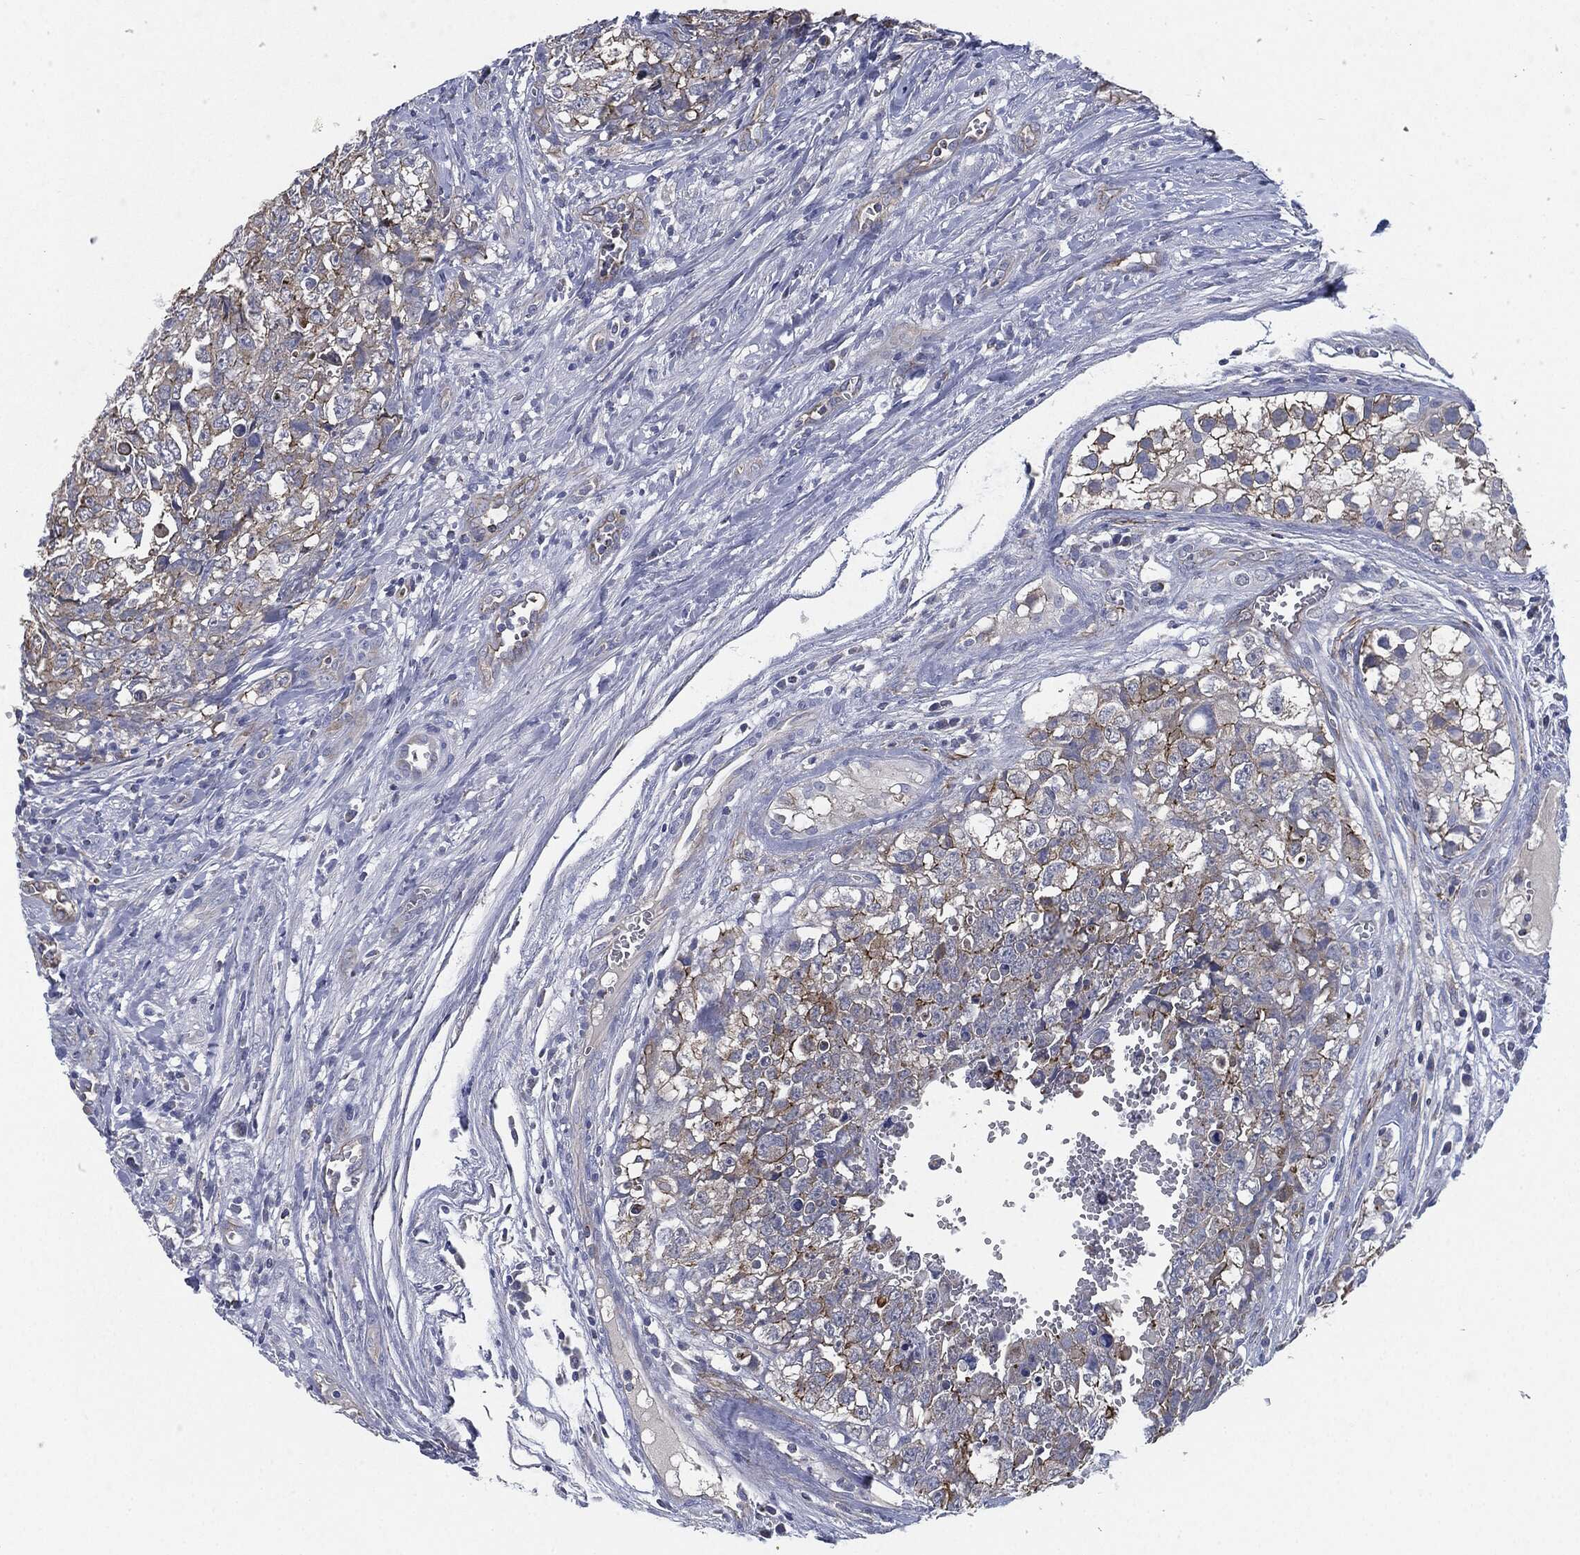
{"staining": {"intensity": "strong", "quantity": "<25%", "location": "cytoplasmic/membranous"}, "tissue": "testis cancer", "cell_type": "Tumor cells", "image_type": "cancer", "snomed": [{"axis": "morphology", "description": "Carcinoma, Embryonal, NOS"}, {"axis": "topography", "description": "Testis"}], "caption": "A brown stain labels strong cytoplasmic/membranous expression of a protein in human testis embryonal carcinoma tumor cells.", "gene": "SHROOM2", "patient": {"sex": "male", "age": 23}}